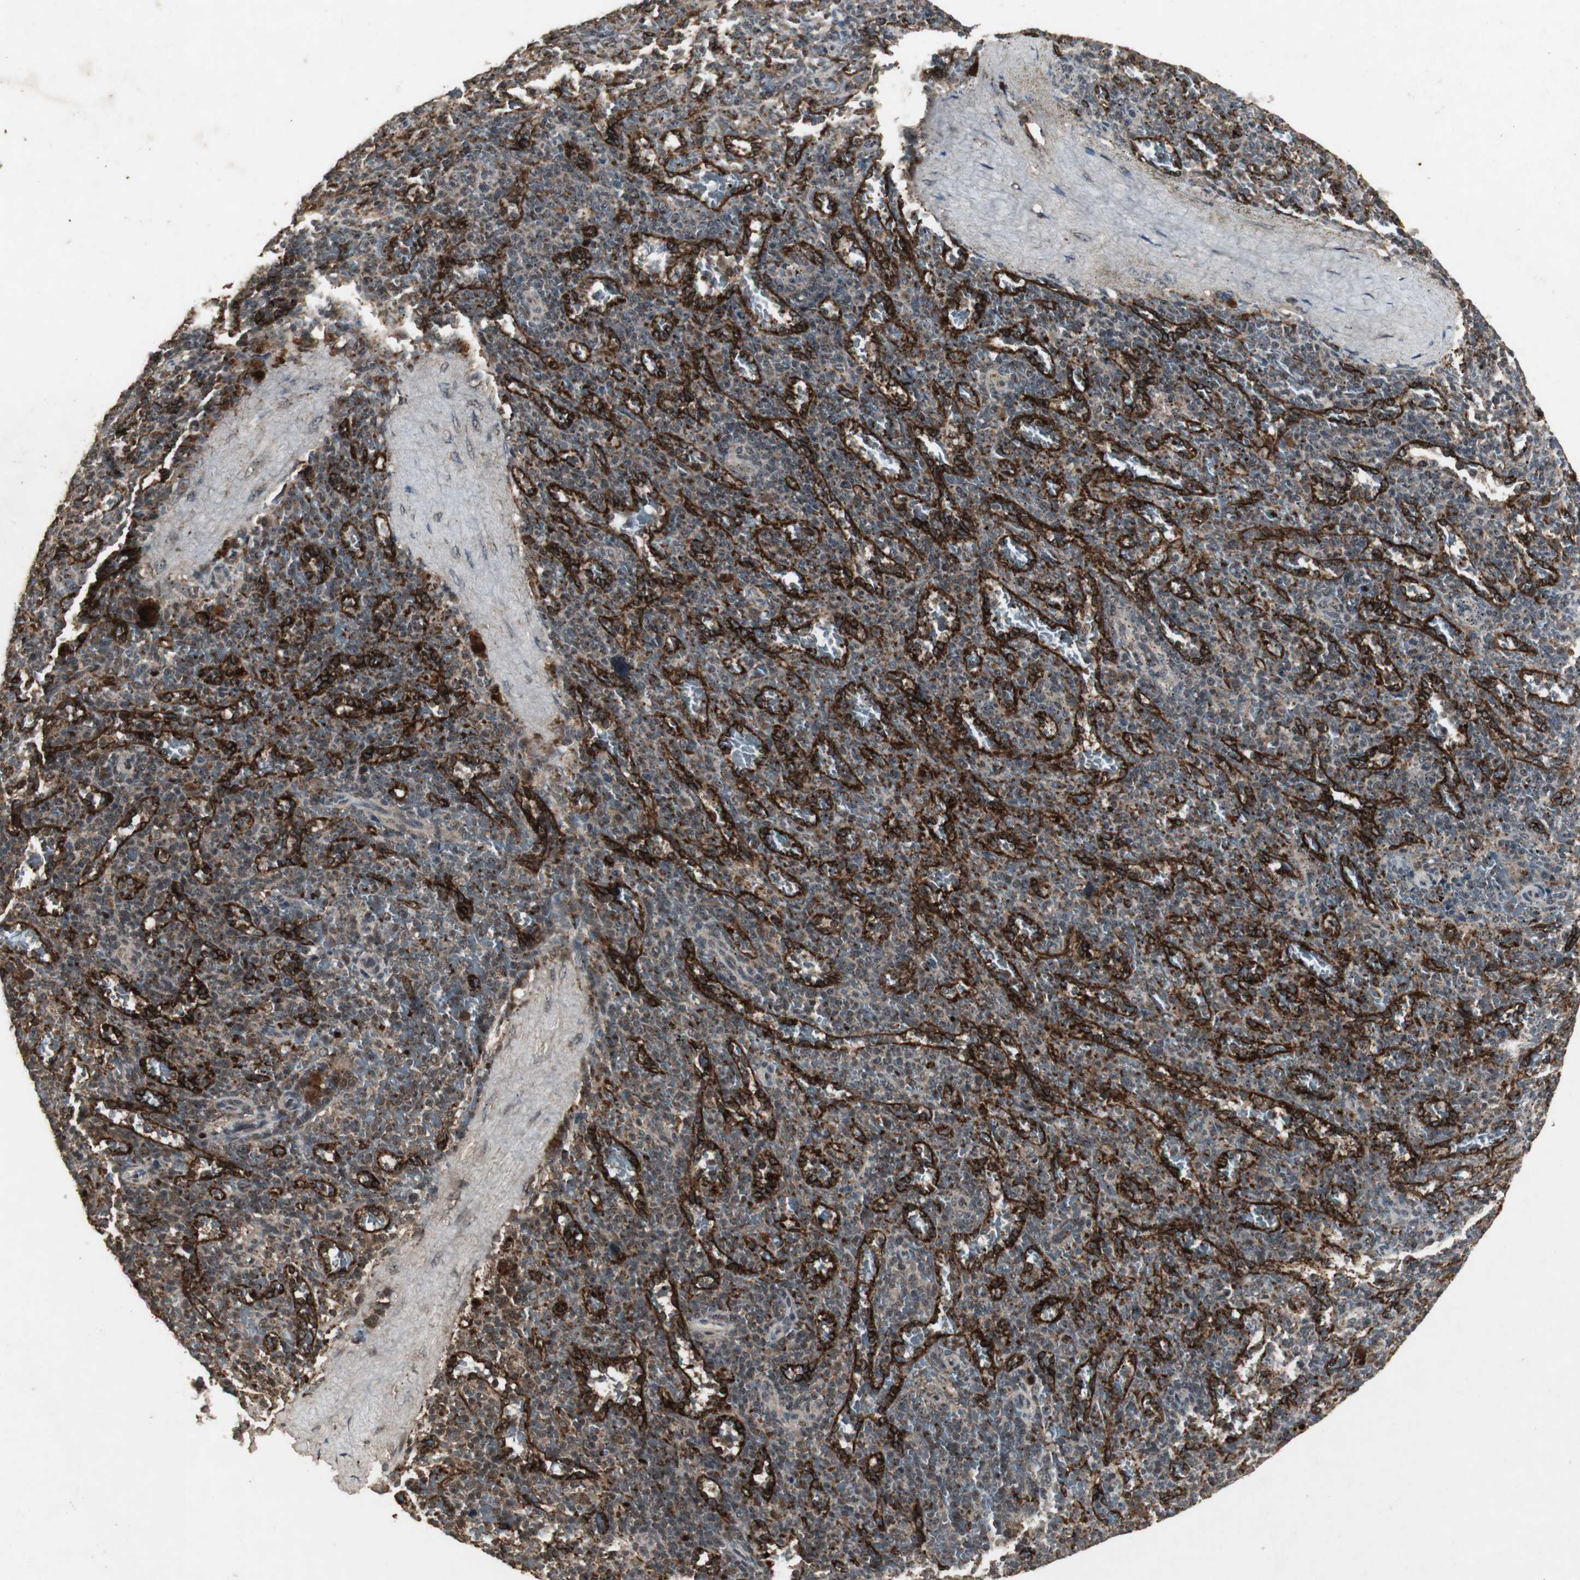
{"staining": {"intensity": "moderate", "quantity": ">75%", "location": "cytoplasmic/membranous"}, "tissue": "spleen", "cell_type": "Cells in red pulp", "image_type": "normal", "snomed": [{"axis": "morphology", "description": "Normal tissue, NOS"}, {"axis": "topography", "description": "Spleen"}], "caption": "IHC of normal human spleen shows medium levels of moderate cytoplasmic/membranous positivity in about >75% of cells in red pulp. (IHC, brightfield microscopy, high magnification).", "gene": "EMX1", "patient": {"sex": "female", "age": 43}}